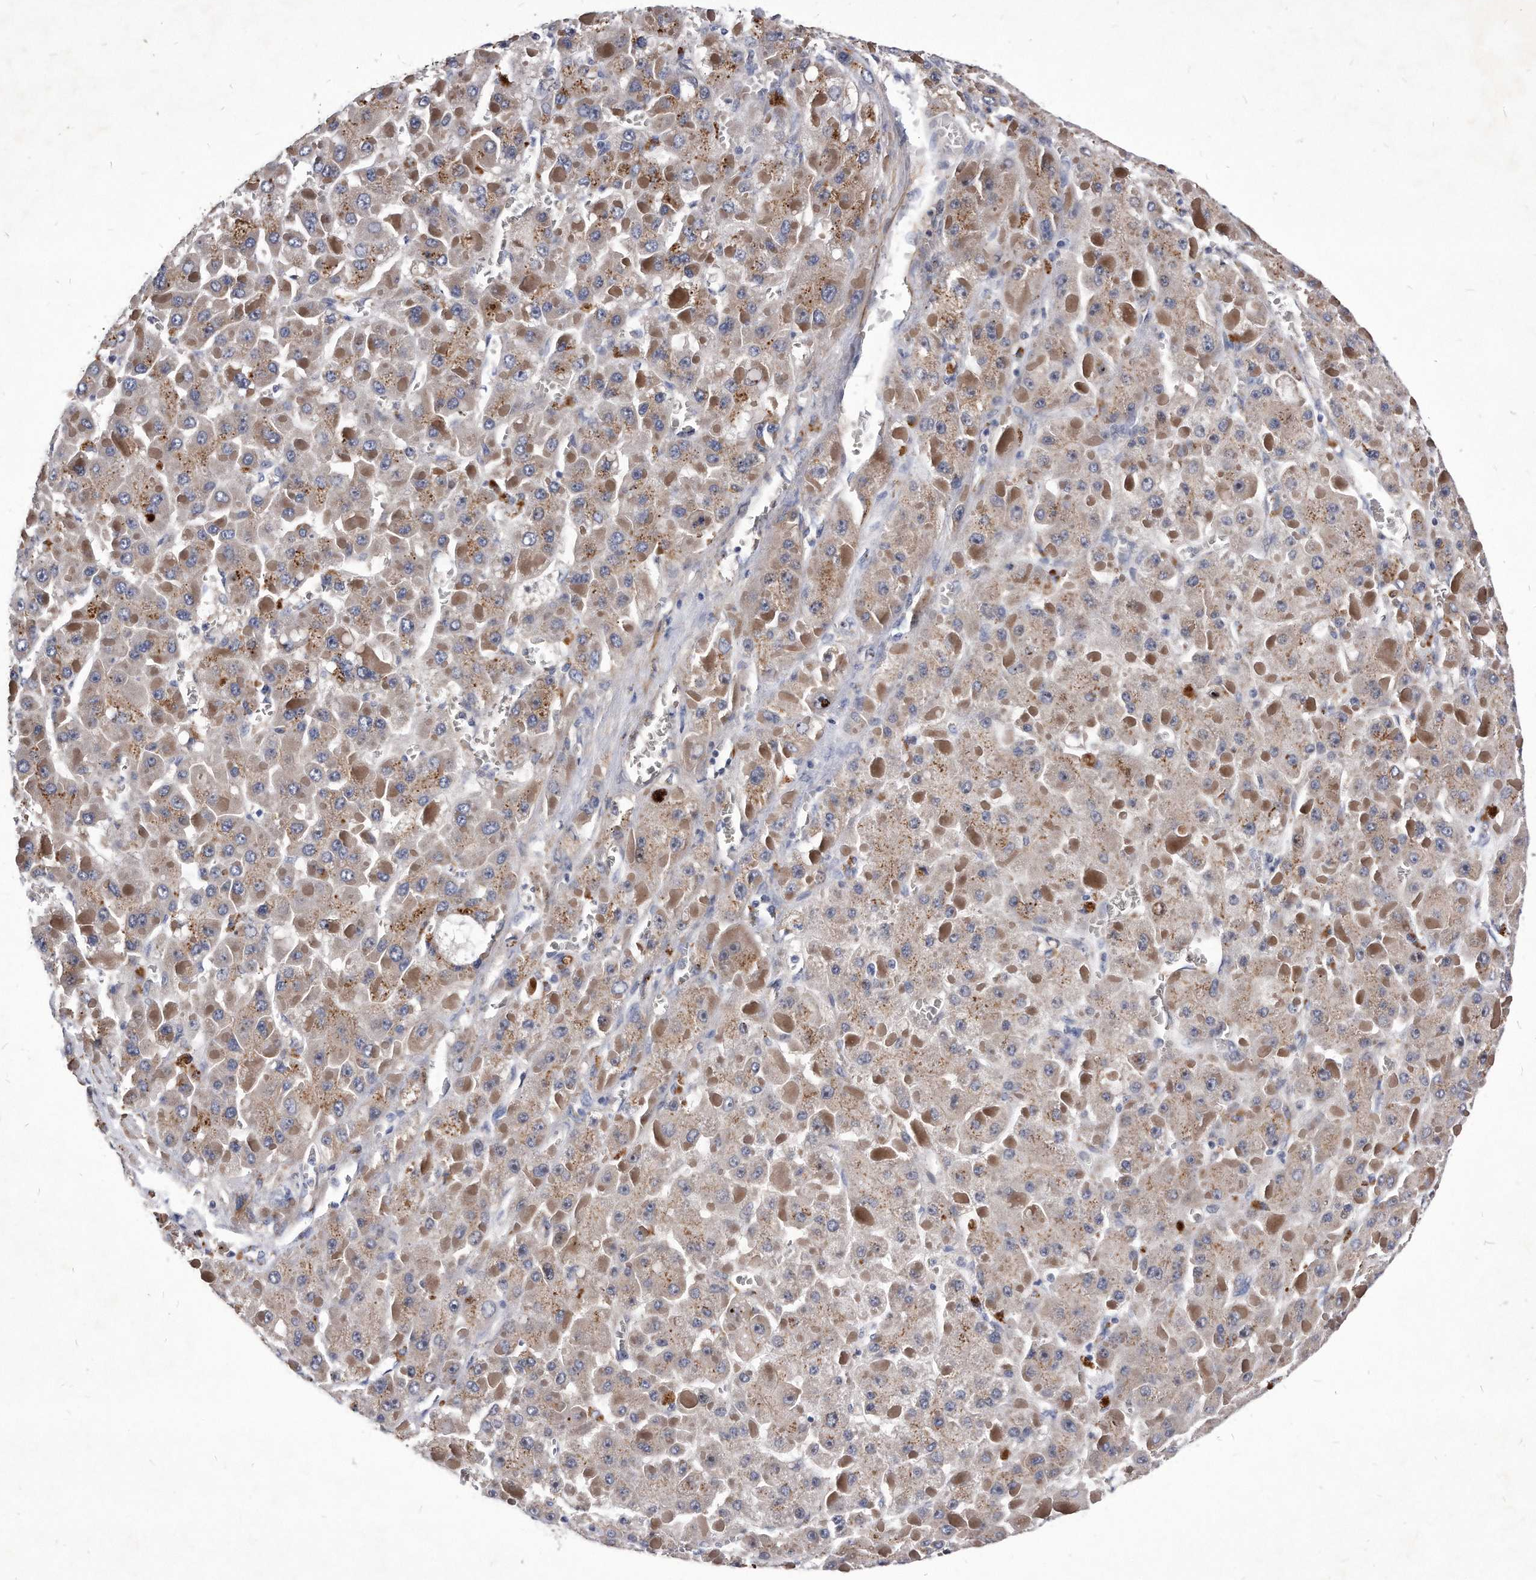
{"staining": {"intensity": "weak", "quantity": ">75%", "location": "cytoplasmic/membranous"}, "tissue": "liver cancer", "cell_type": "Tumor cells", "image_type": "cancer", "snomed": [{"axis": "morphology", "description": "Carcinoma, Hepatocellular, NOS"}, {"axis": "topography", "description": "Liver"}], "caption": "Protein staining reveals weak cytoplasmic/membranous expression in about >75% of tumor cells in hepatocellular carcinoma (liver).", "gene": "MGAT4A", "patient": {"sex": "female", "age": 73}}